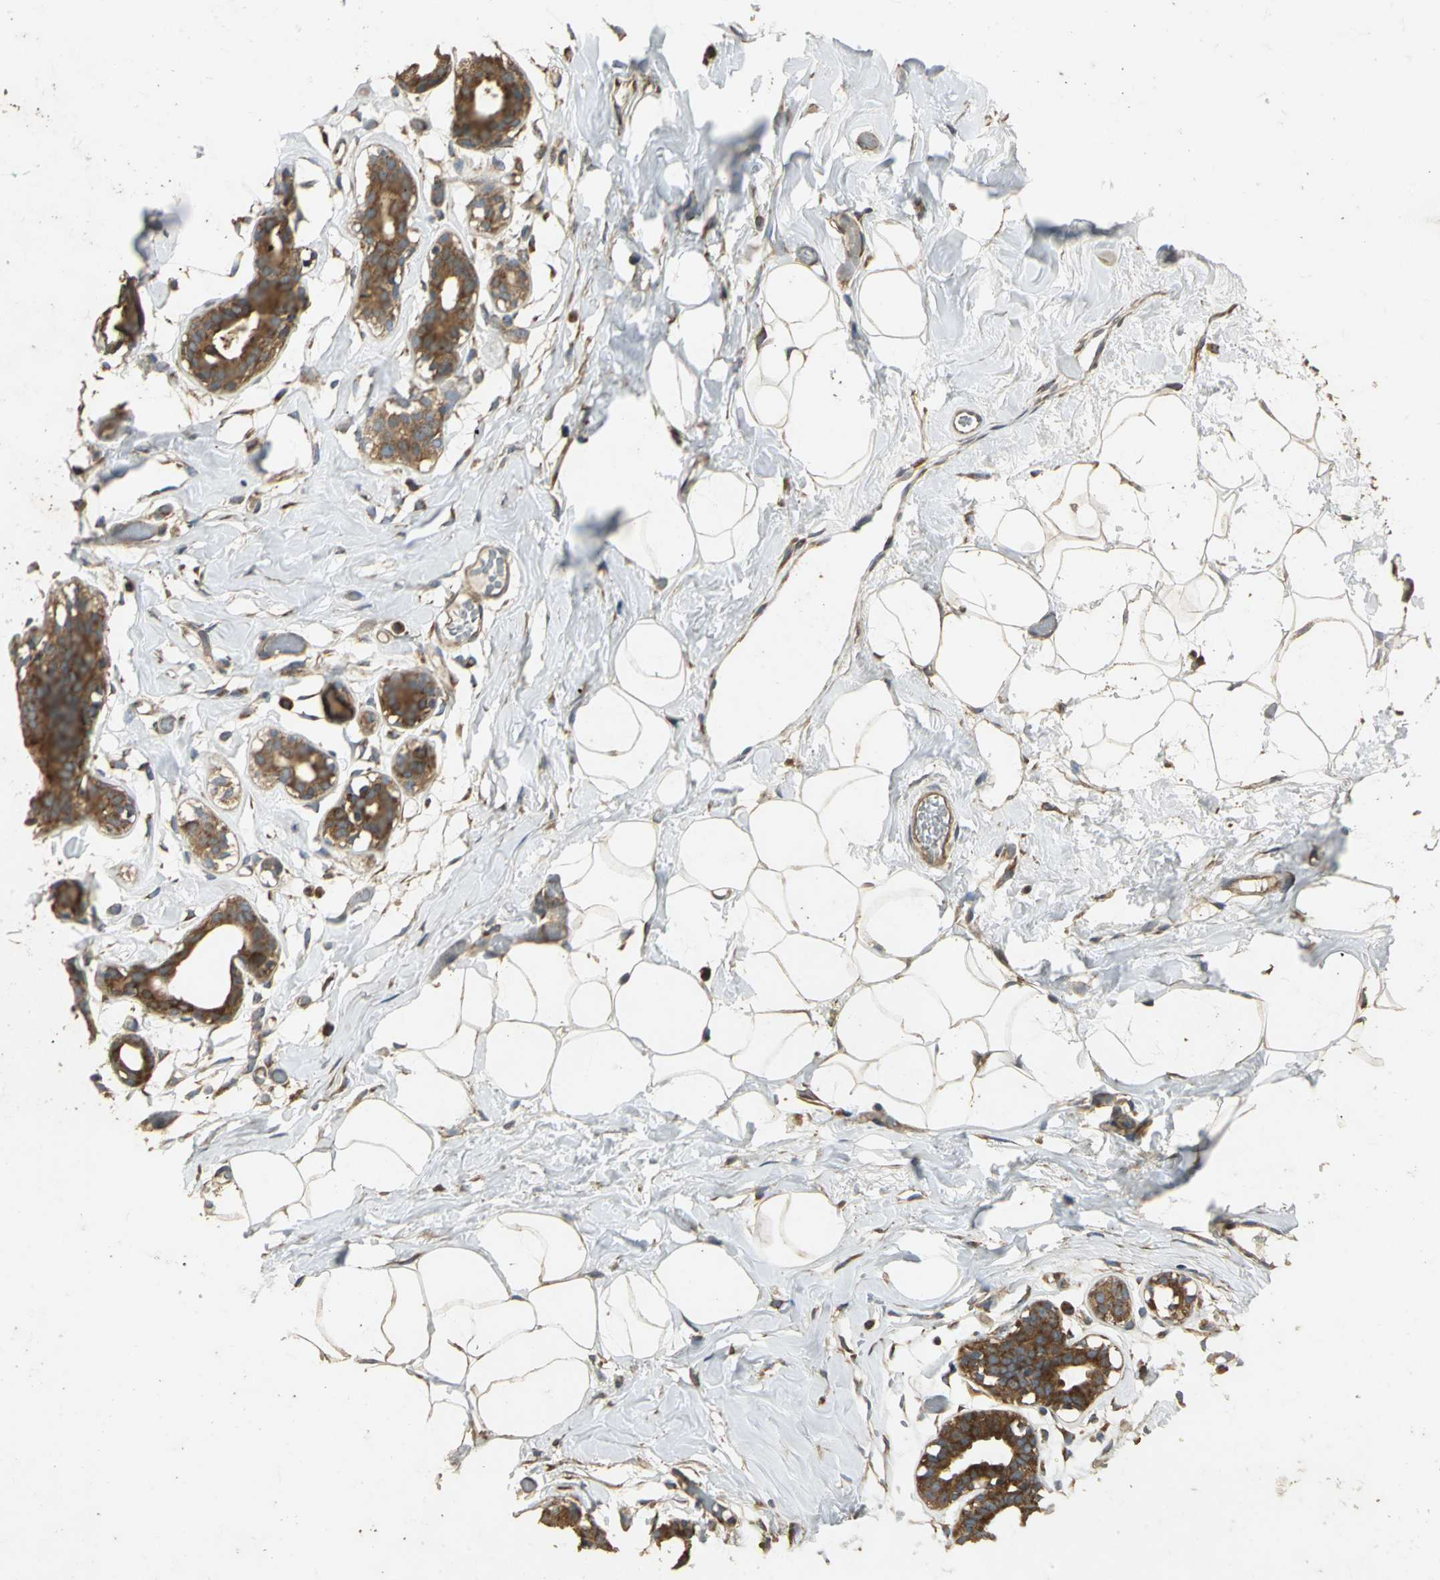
{"staining": {"intensity": "weak", "quantity": "25%-75%", "location": "cytoplasmic/membranous"}, "tissue": "adipose tissue", "cell_type": "Adipocytes", "image_type": "normal", "snomed": [{"axis": "morphology", "description": "Normal tissue, NOS"}, {"axis": "topography", "description": "Breast"}, {"axis": "topography", "description": "Soft tissue"}], "caption": "This micrograph displays benign adipose tissue stained with IHC to label a protein in brown. The cytoplasmic/membranous of adipocytes show weak positivity for the protein. Nuclei are counter-stained blue.", "gene": "KANK1", "patient": {"sex": "female", "age": 25}}